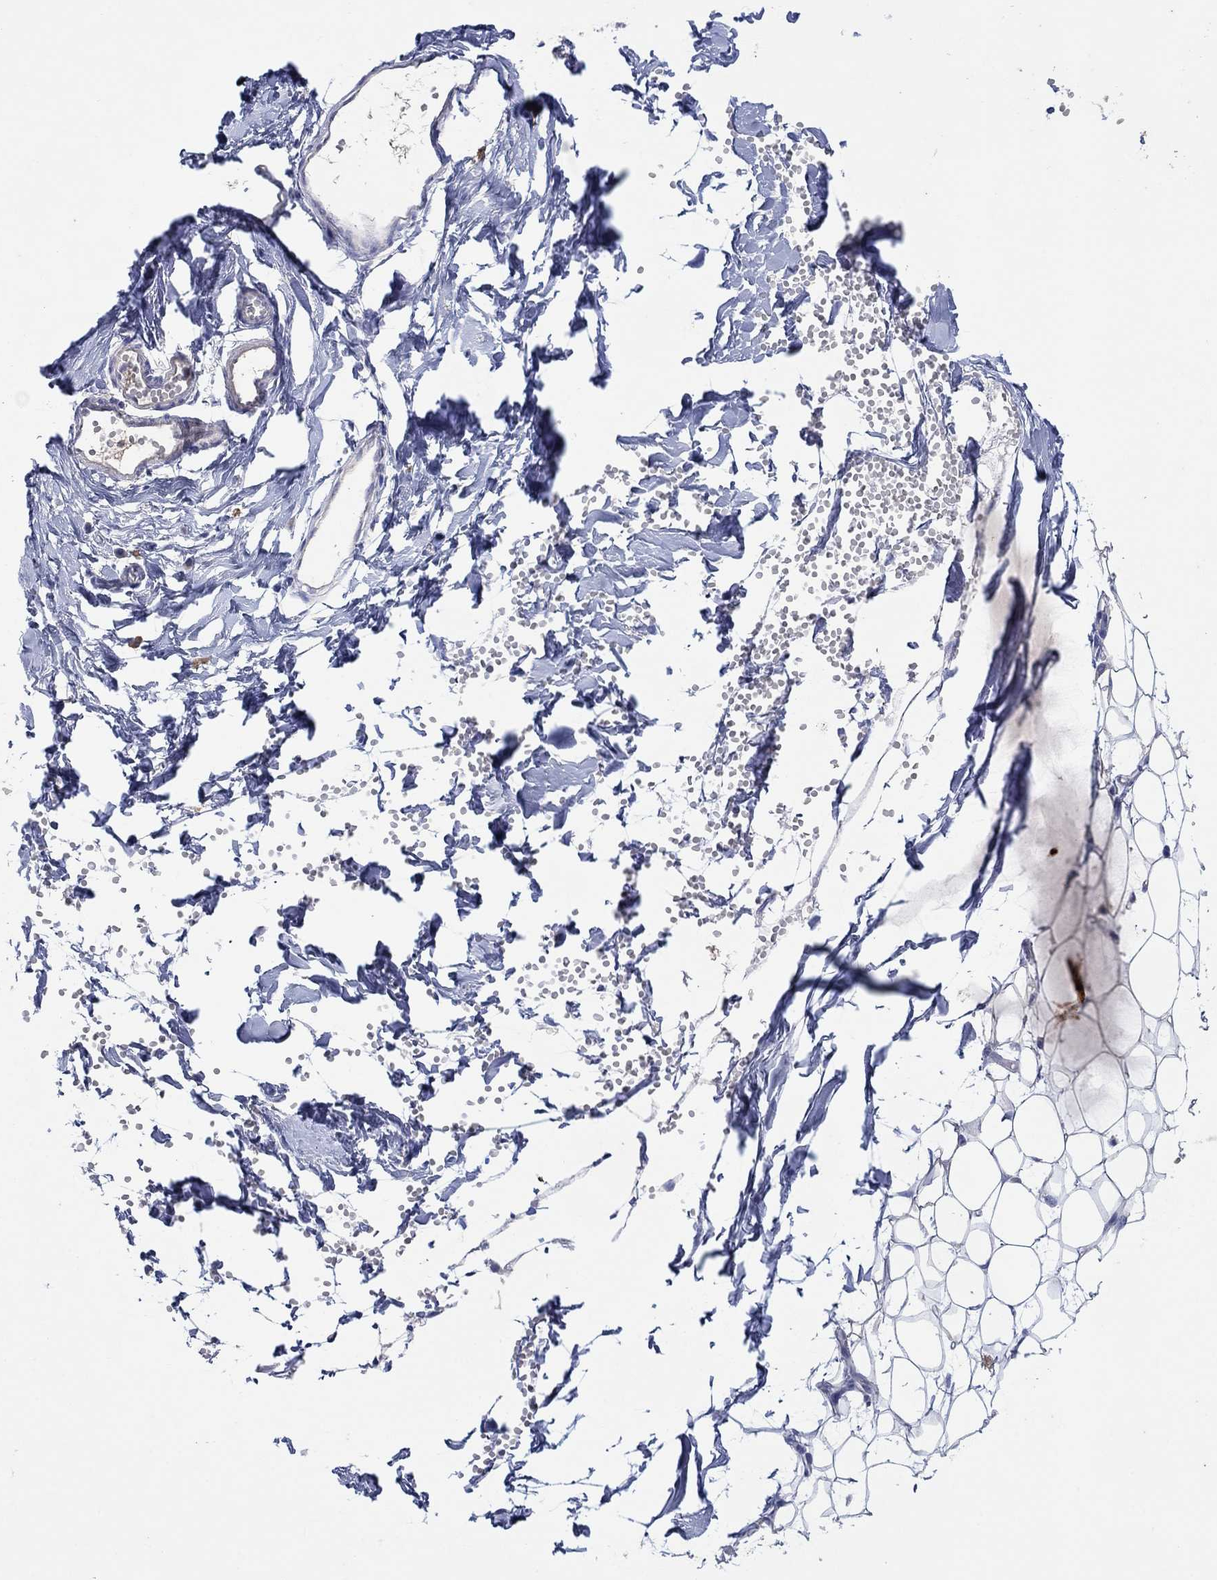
{"staining": {"intensity": "negative", "quantity": "none", "location": "none"}, "tissue": "breast", "cell_type": "Adipocytes", "image_type": "normal", "snomed": [{"axis": "morphology", "description": "Normal tissue, NOS"}, {"axis": "topography", "description": "Breast"}], "caption": "Image shows no significant protein expression in adipocytes of normal breast.", "gene": "PLCL2", "patient": {"sex": "female", "age": 37}}